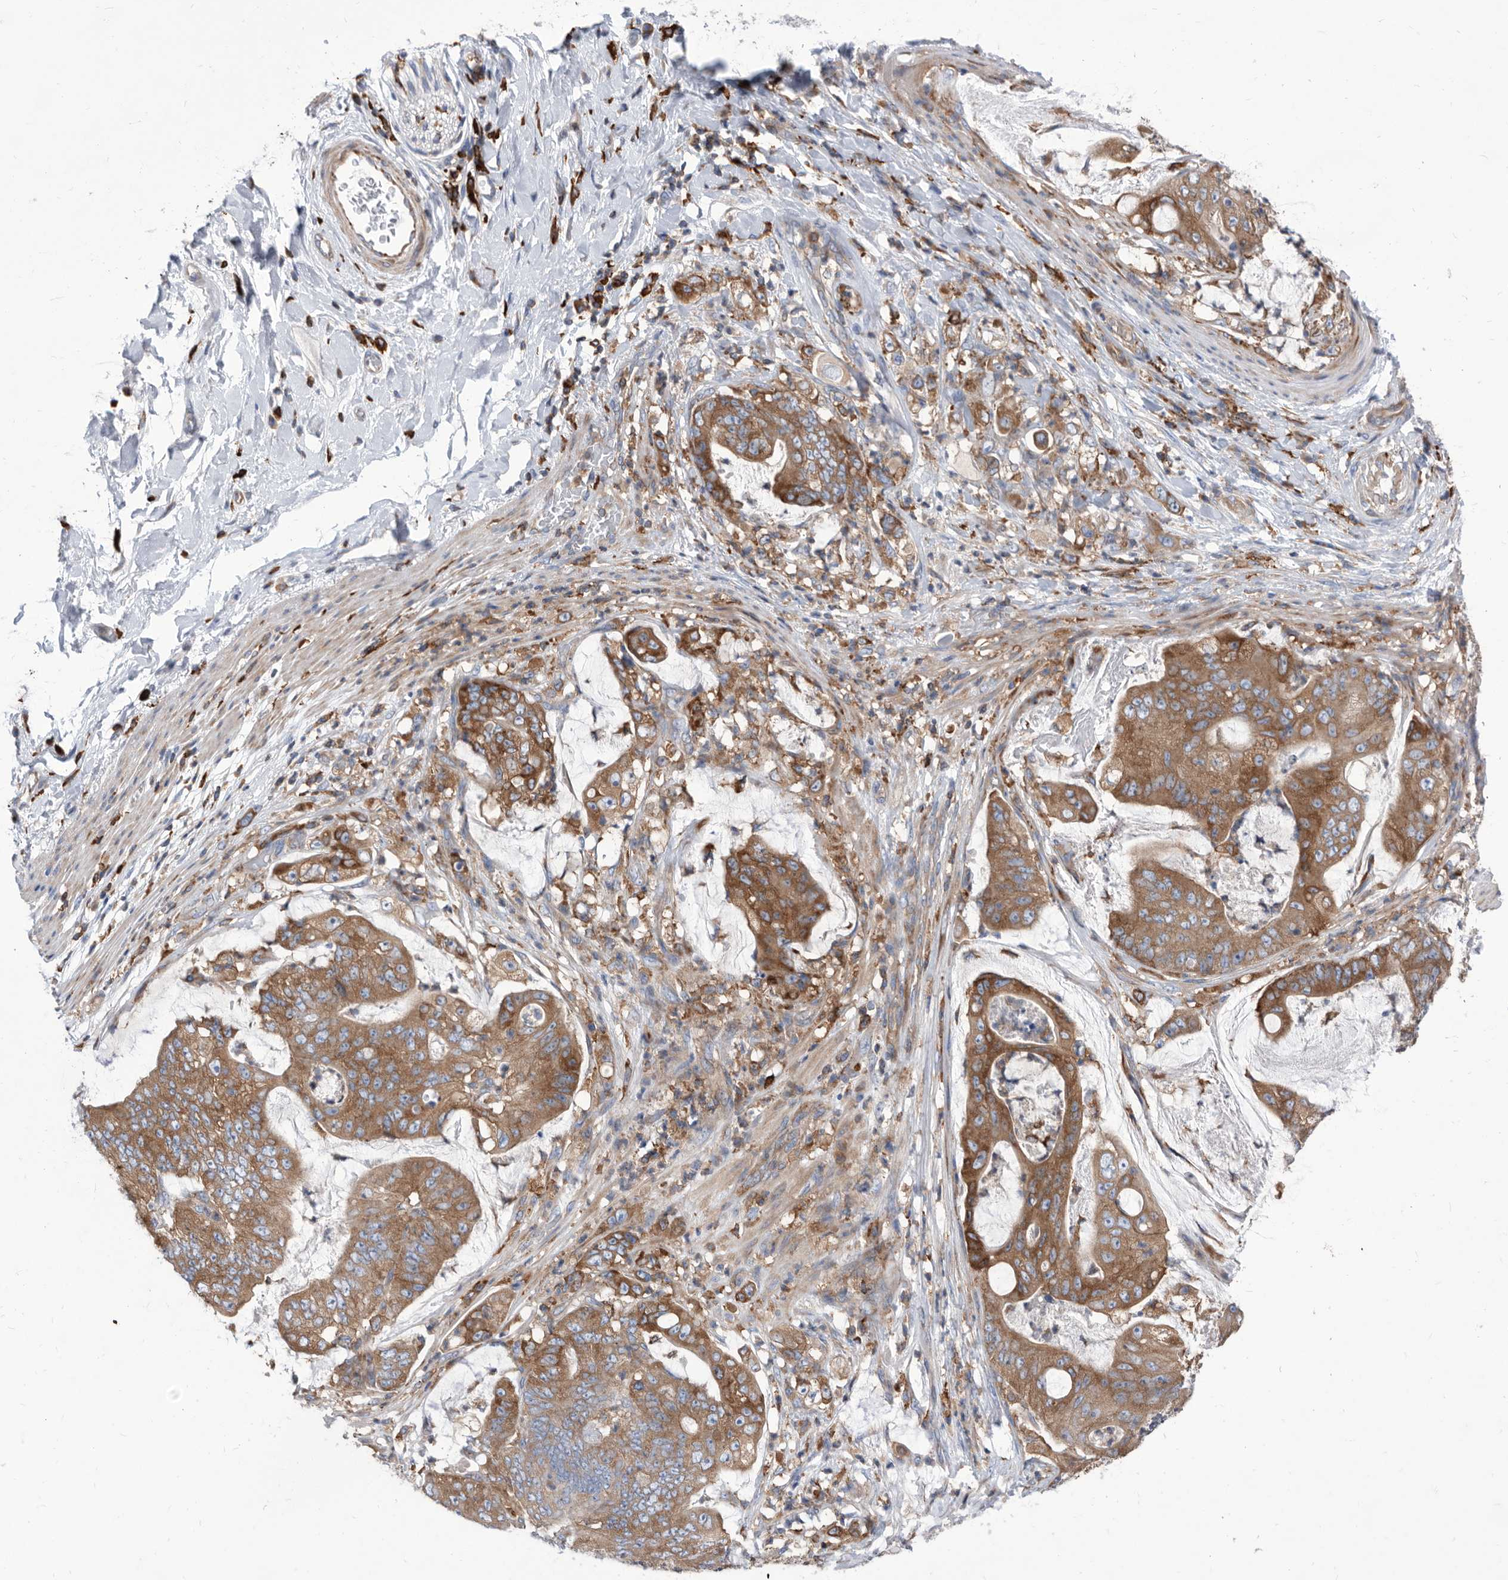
{"staining": {"intensity": "moderate", "quantity": ">75%", "location": "cytoplasmic/membranous"}, "tissue": "stomach cancer", "cell_type": "Tumor cells", "image_type": "cancer", "snomed": [{"axis": "morphology", "description": "Adenocarcinoma, NOS"}, {"axis": "topography", "description": "Stomach"}], "caption": "DAB (3,3'-diaminobenzidine) immunohistochemical staining of human stomach adenocarcinoma reveals moderate cytoplasmic/membranous protein positivity in approximately >75% of tumor cells. The protein is shown in brown color, while the nuclei are stained blue.", "gene": "SMG7", "patient": {"sex": "female", "age": 73}}